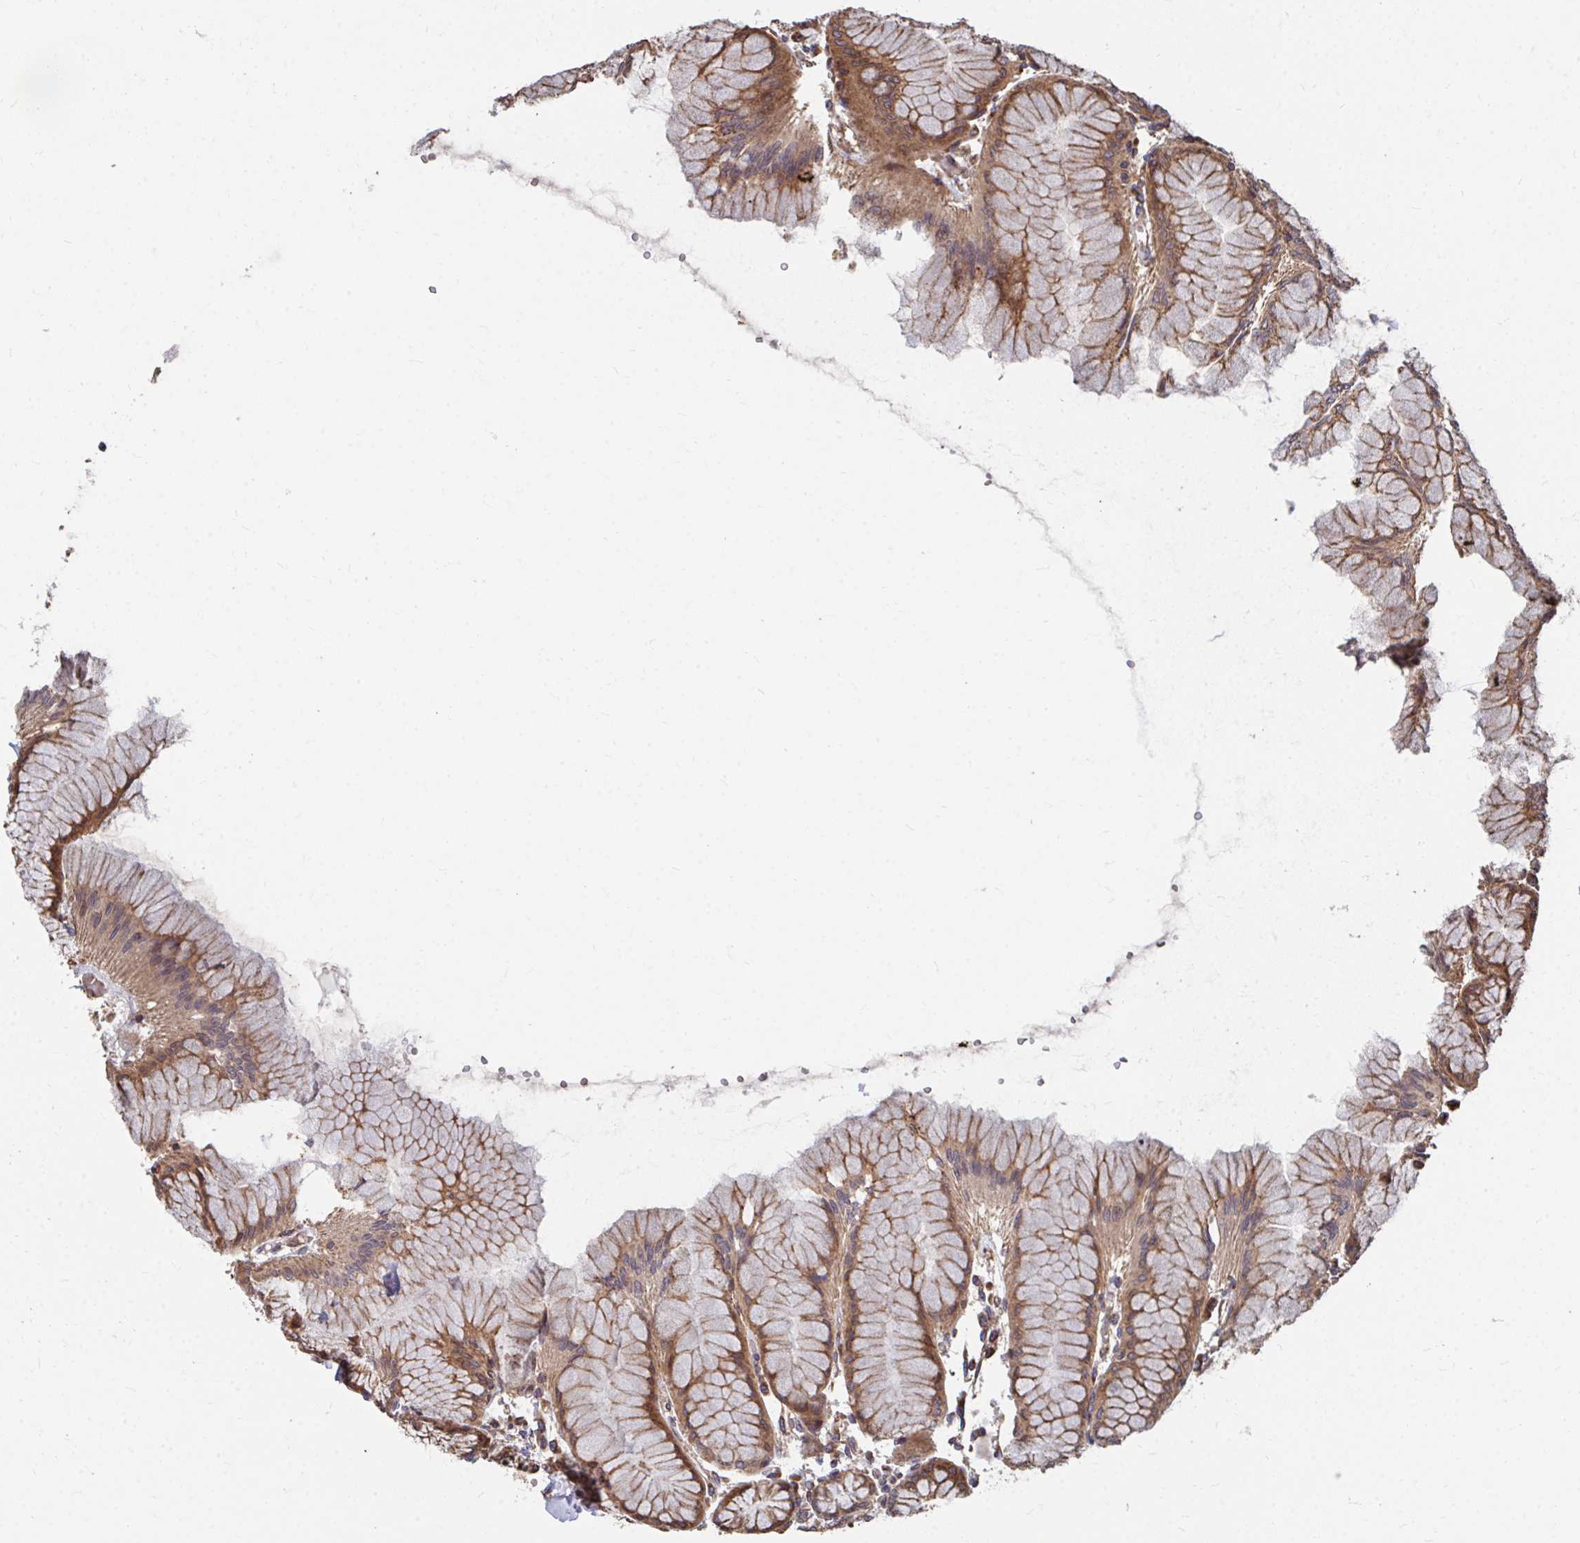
{"staining": {"intensity": "moderate", "quantity": ">75%", "location": "cytoplasmic/membranous"}, "tissue": "stomach", "cell_type": "Glandular cells", "image_type": "normal", "snomed": [{"axis": "morphology", "description": "Normal tissue, NOS"}, {"axis": "topography", "description": "Stomach"}], "caption": "High-magnification brightfield microscopy of benign stomach stained with DAB (3,3'-diaminobenzidine) (brown) and counterstained with hematoxylin (blue). glandular cells exhibit moderate cytoplasmic/membranous staining is appreciated in about>75% of cells. (DAB IHC, brown staining for protein, blue staining for nuclei).", "gene": "FAM89A", "patient": {"sex": "female", "age": 57}}